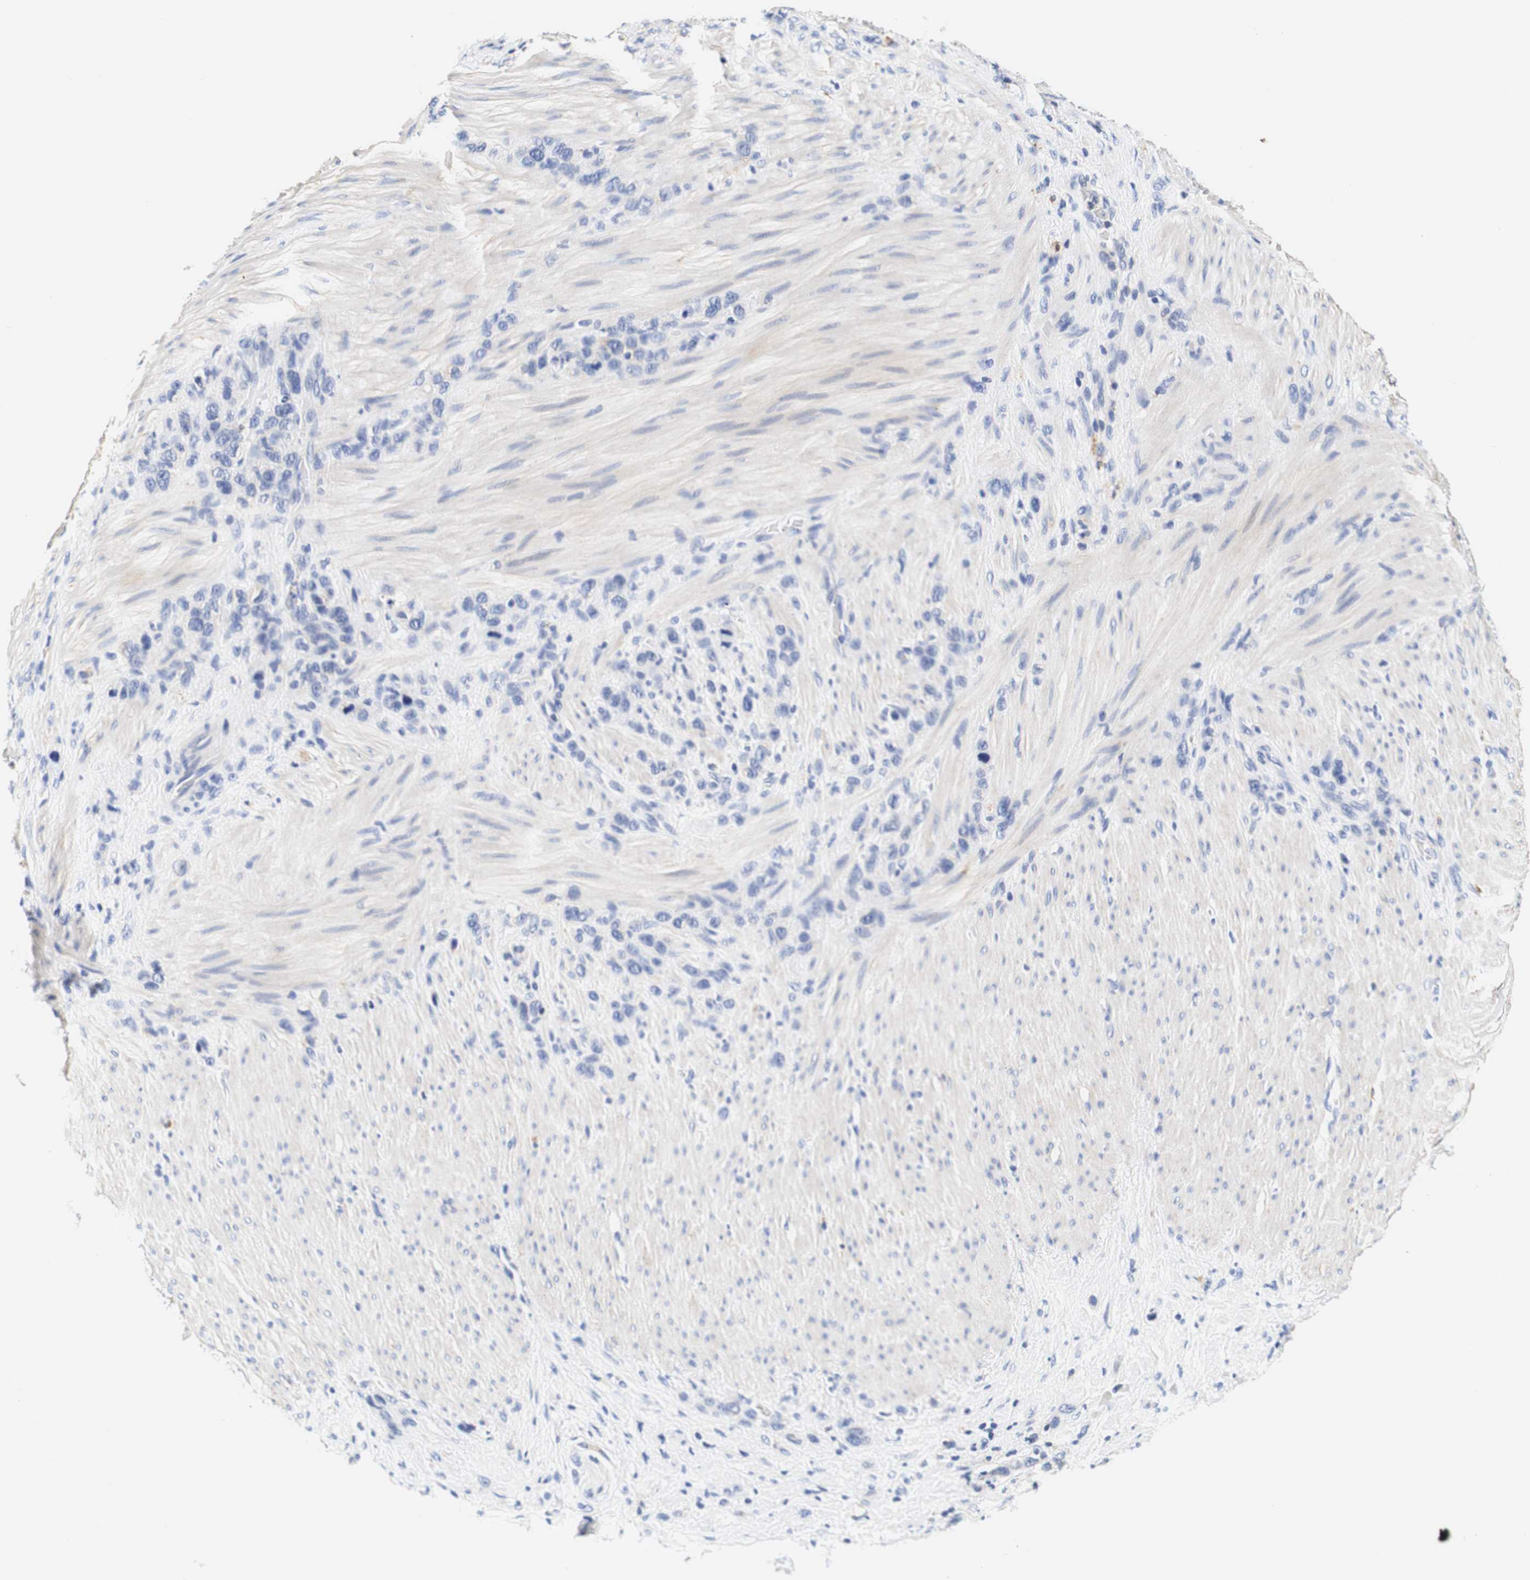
{"staining": {"intensity": "negative", "quantity": "none", "location": "none"}, "tissue": "stomach cancer", "cell_type": "Tumor cells", "image_type": "cancer", "snomed": [{"axis": "morphology", "description": "Adenocarcinoma, NOS"}, {"axis": "morphology", "description": "Adenocarcinoma, High grade"}, {"axis": "topography", "description": "Stomach, upper"}, {"axis": "topography", "description": "Stomach, lower"}], "caption": "The photomicrograph reveals no staining of tumor cells in adenocarcinoma (stomach).", "gene": "CAMK4", "patient": {"sex": "female", "age": 65}}